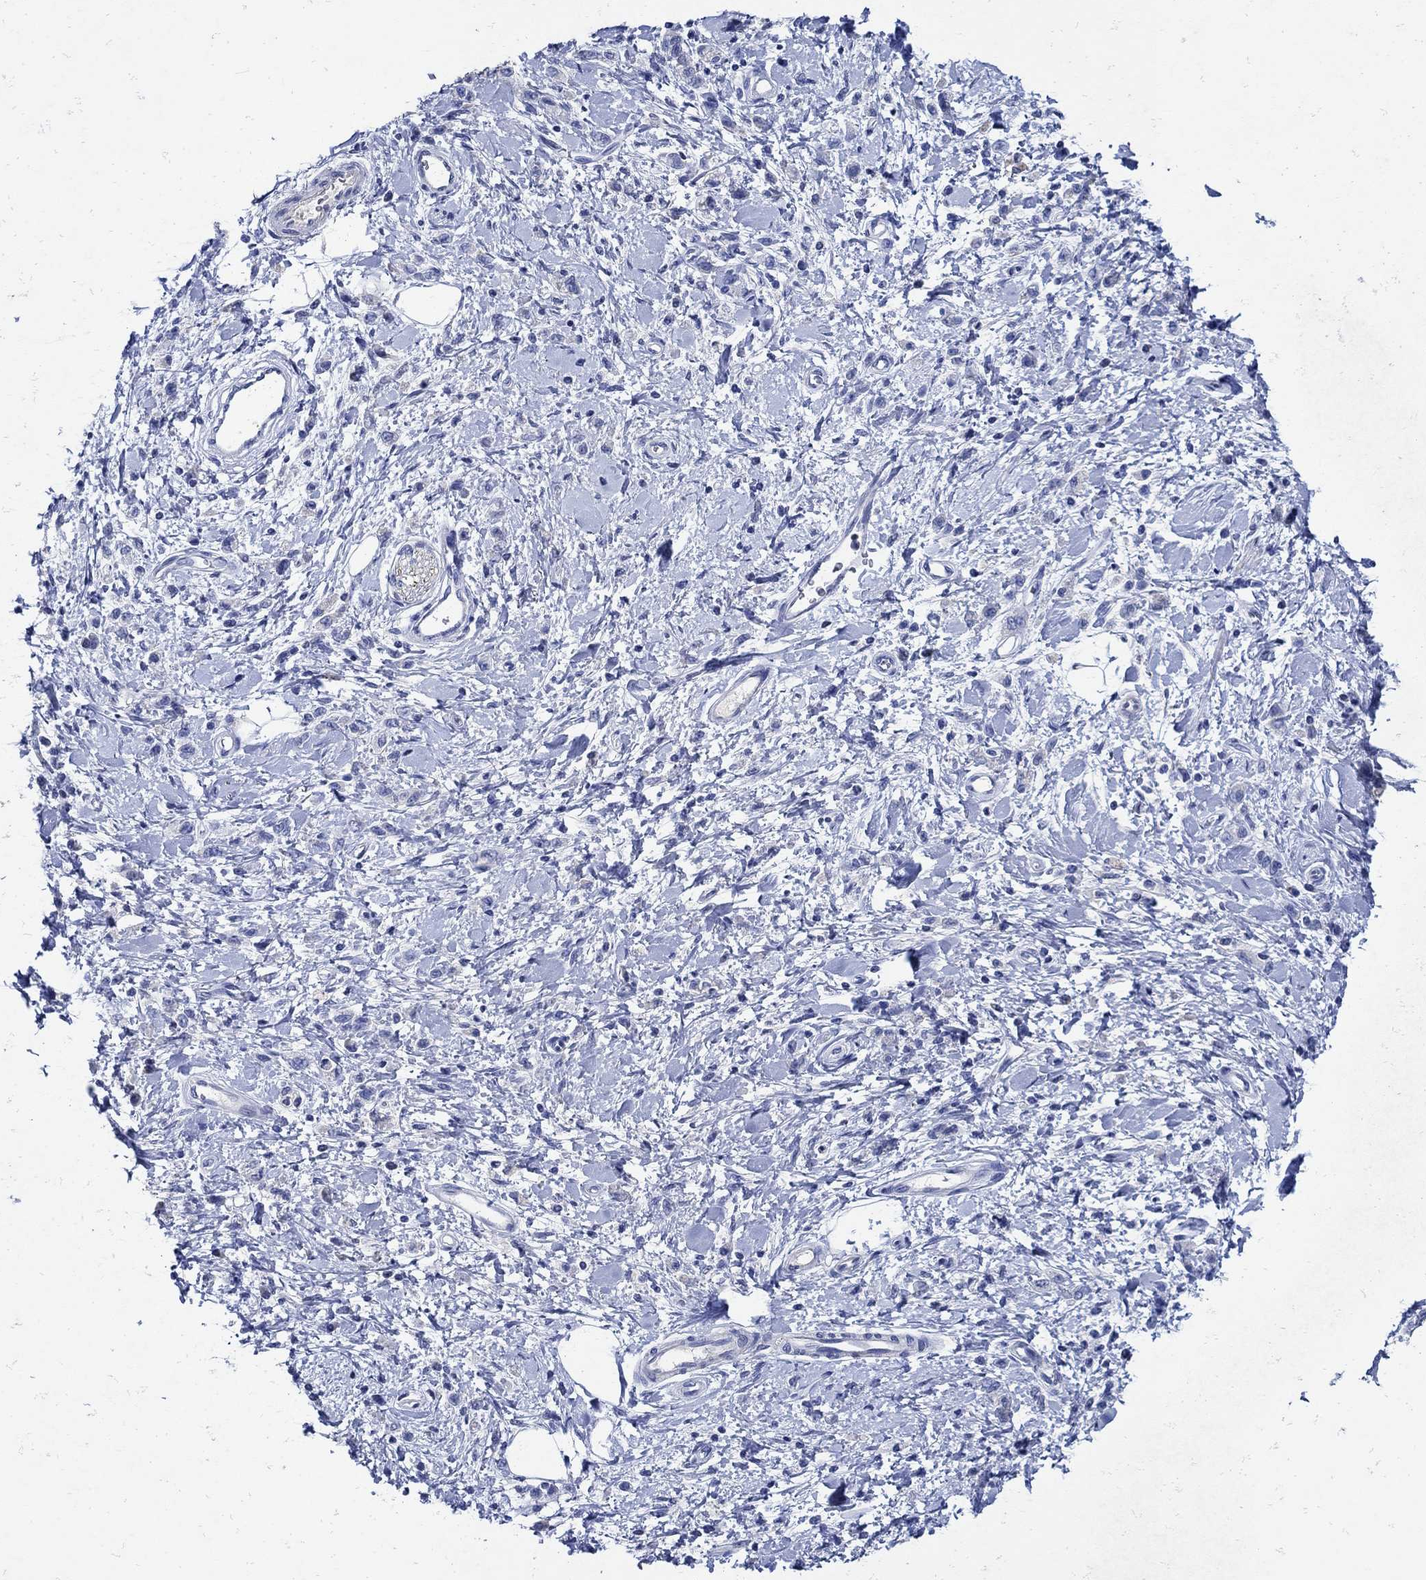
{"staining": {"intensity": "negative", "quantity": "none", "location": "none"}, "tissue": "stomach cancer", "cell_type": "Tumor cells", "image_type": "cancer", "snomed": [{"axis": "morphology", "description": "Adenocarcinoma, NOS"}, {"axis": "topography", "description": "Stomach"}], "caption": "Immunohistochemistry (IHC) micrograph of adenocarcinoma (stomach) stained for a protein (brown), which exhibits no positivity in tumor cells.", "gene": "NOS1", "patient": {"sex": "male", "age": 77}}